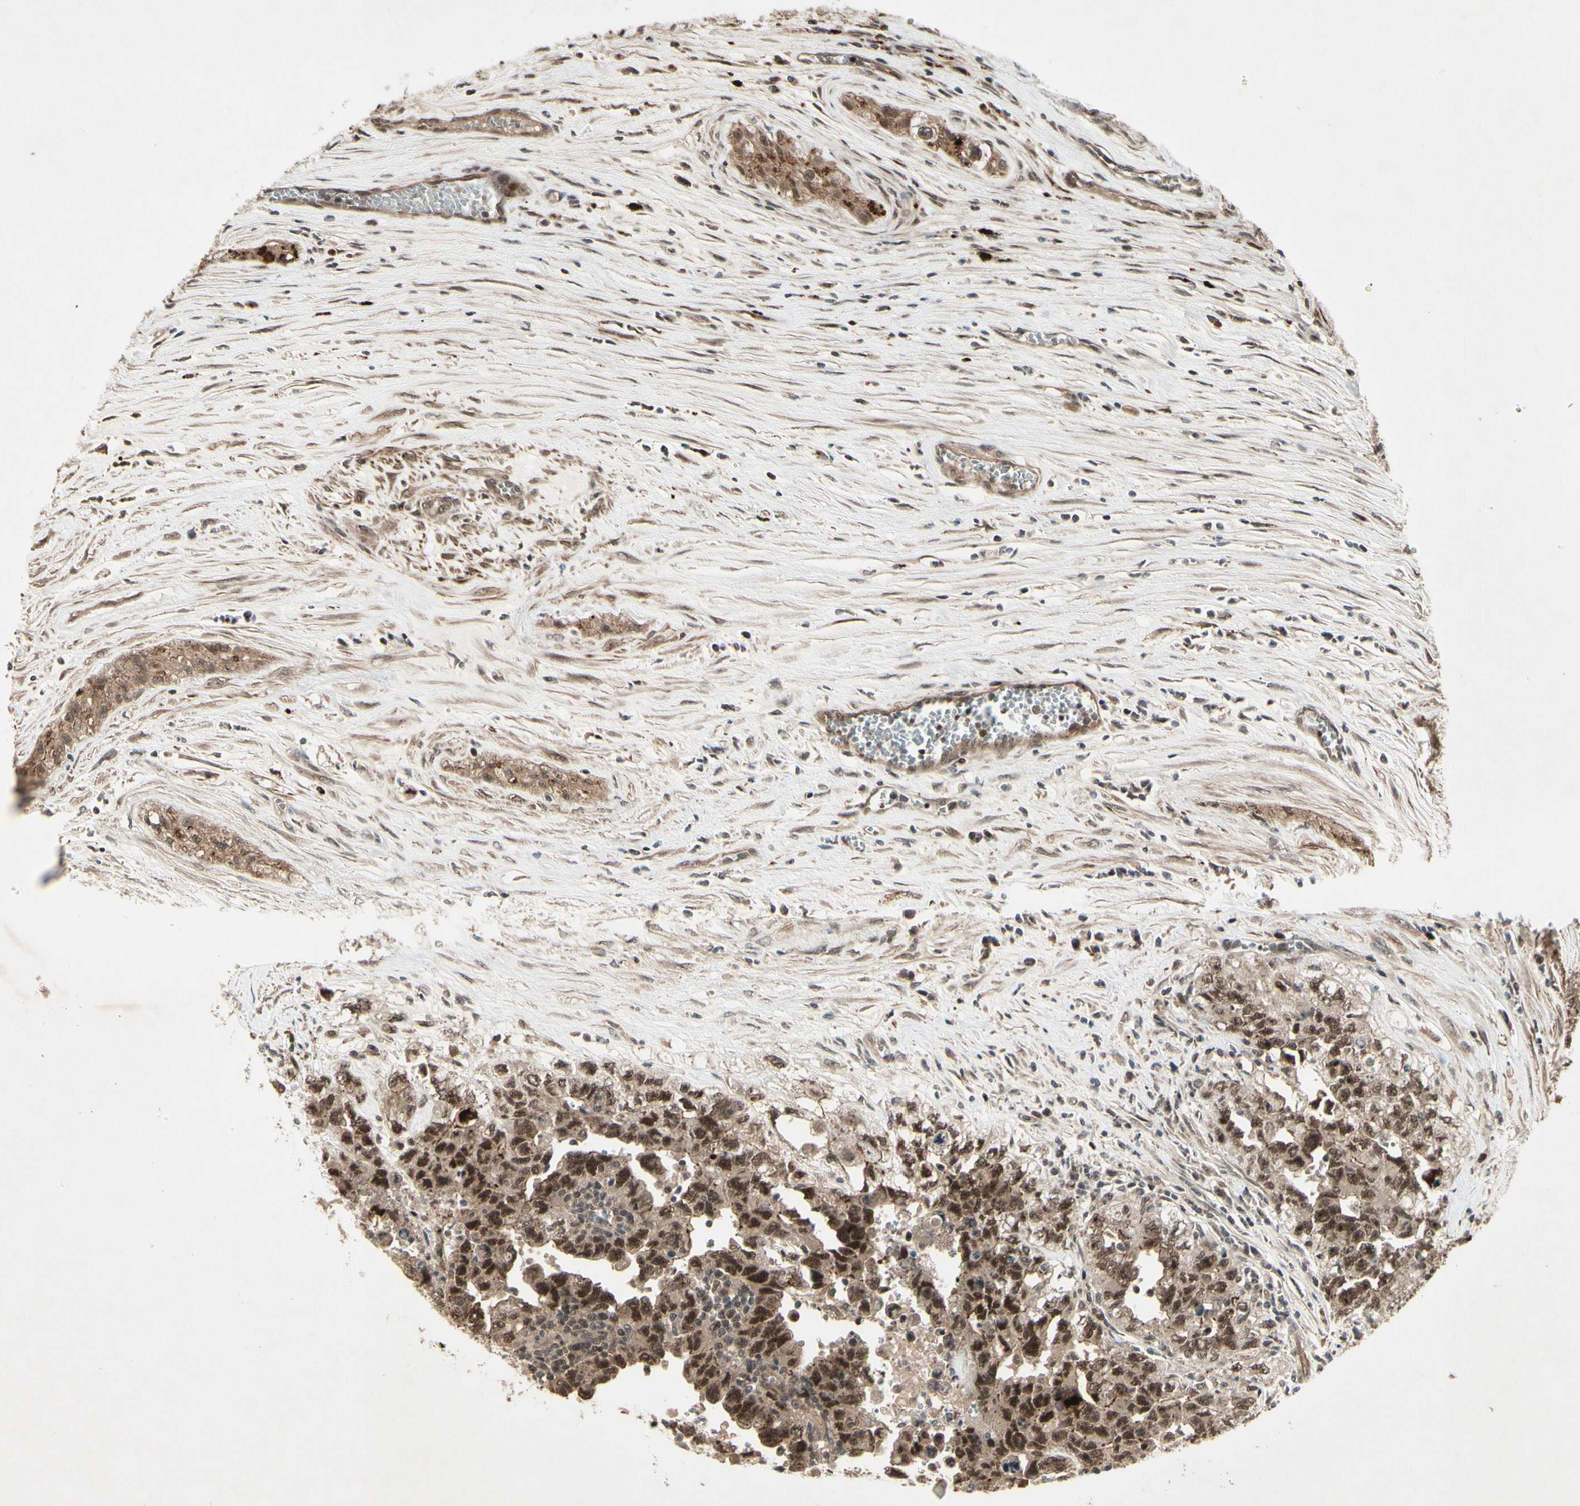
{"staining": {"intensity": "strong", "quantity": ">75%", "location": "cytoplasmic/membranous,nuclear"}, "tissue": "testis cancer", "cell_type": "Tumor cells", "image_type": "cancer", "snomed": [{"axis": "morphology", "description": "Carcinoma, Embryonal, NOS"}, {"axis": "topography", "description": "Testis"}], "caption": "Protein expression analysis of embryonal carcinoma (testis) shows strong cytoplasmic/membranous and nuclear positivity in approximately >75% of tumor cells.", "gene": "MLF2", "patient": {"sex": "male", "age": 28}}